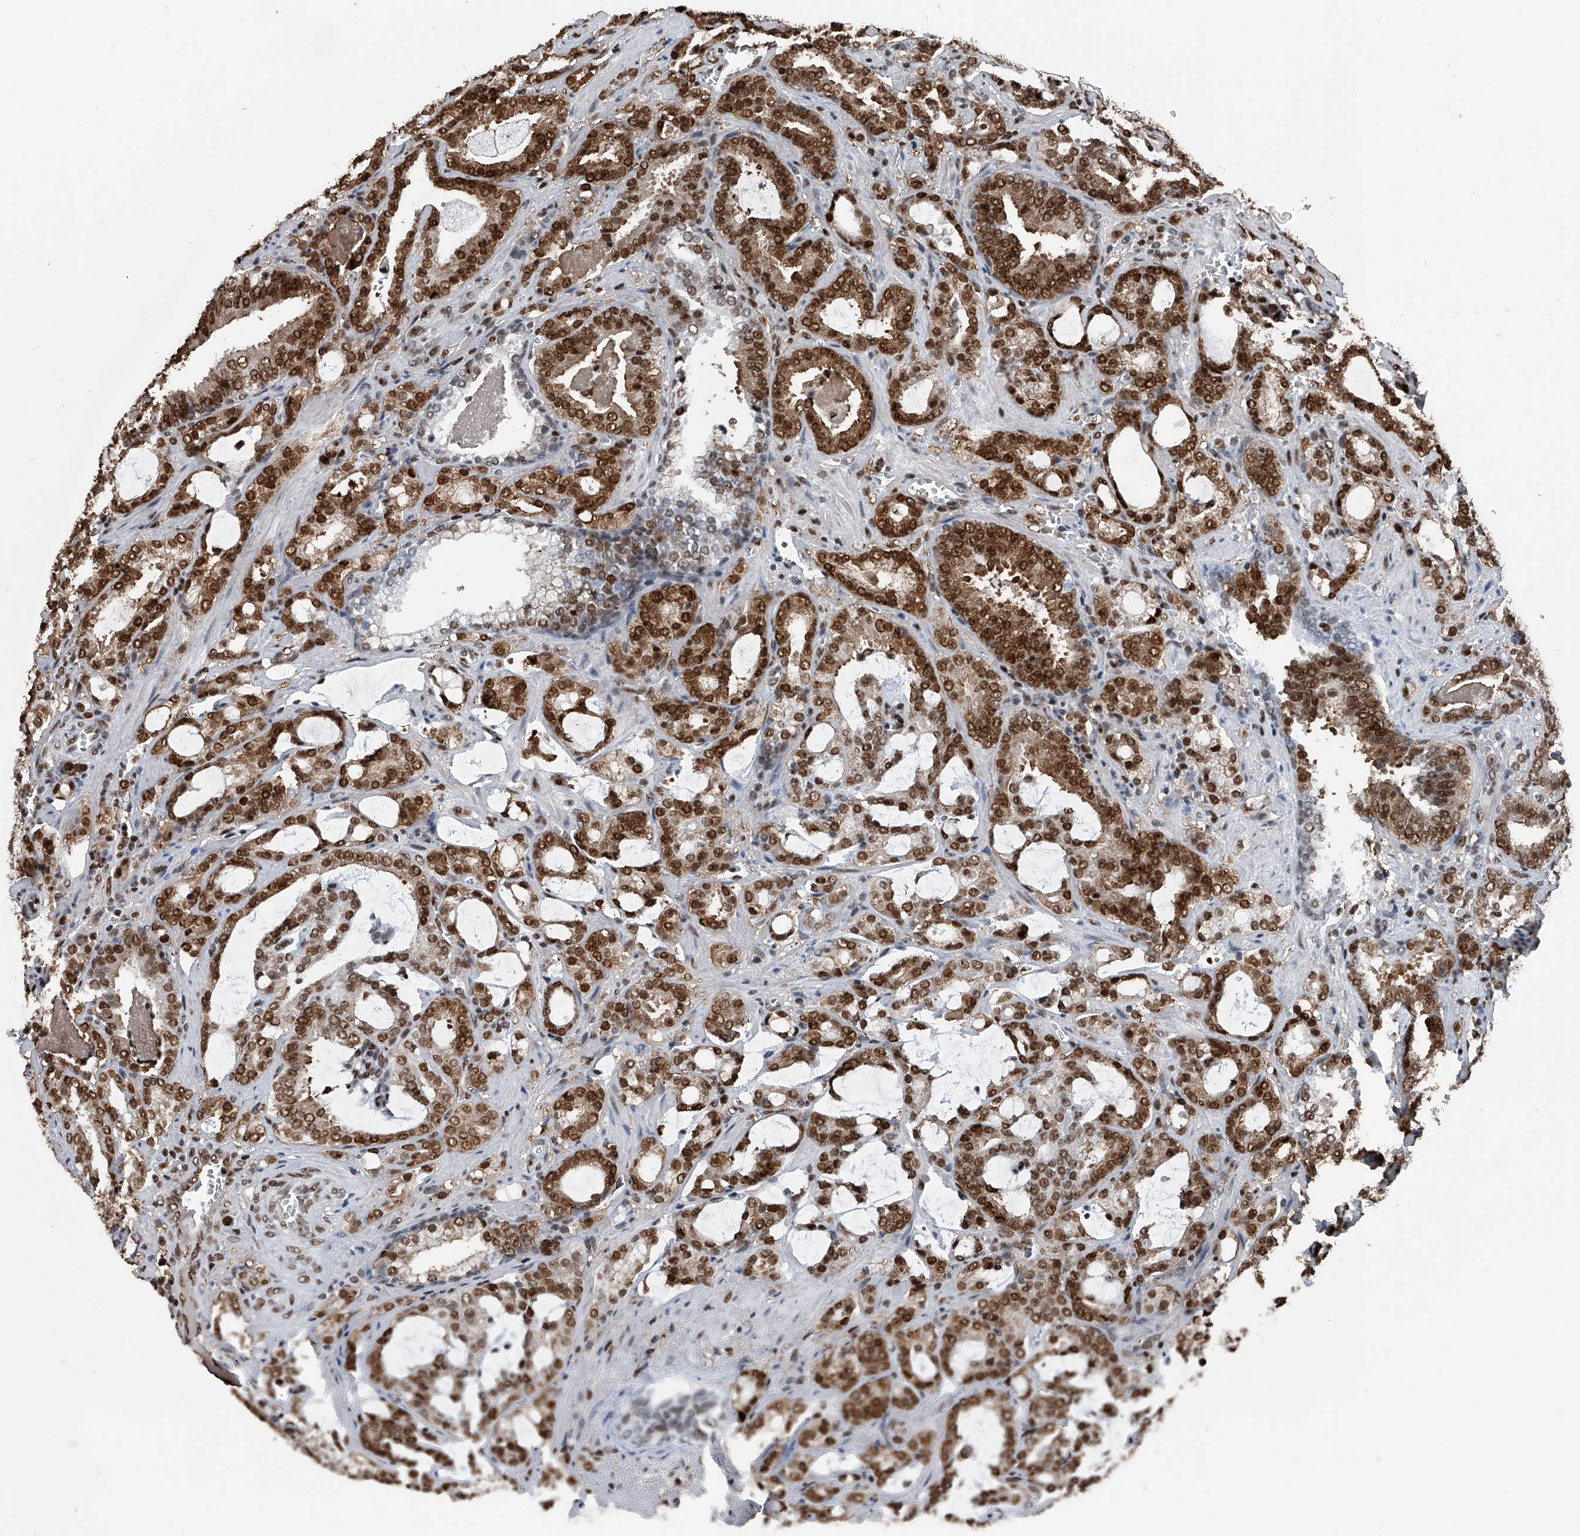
{"staining": {"intensity": "strong", "quantity": ">75%", "location": "cytoplasmic/membranous,nuclear"}, "tissue": "prostate cancer", "cell_type": "Tumor cells", "image_type": "cancer", "snomed": [{"axis": "morphology", "description": "Adenocarcinoma, High grade"}, {"axis": "topography", "description": "Prostate and seminal vesicle, NOS"}], "caption": "Prostate high-grade adenocarcinoma tissue reveals strong cytoplasmic/membranous and nuclear staining in about >75% of tumor cells", "gene": "FKBP5", "patient": {"sex": "male", "age": 67}}